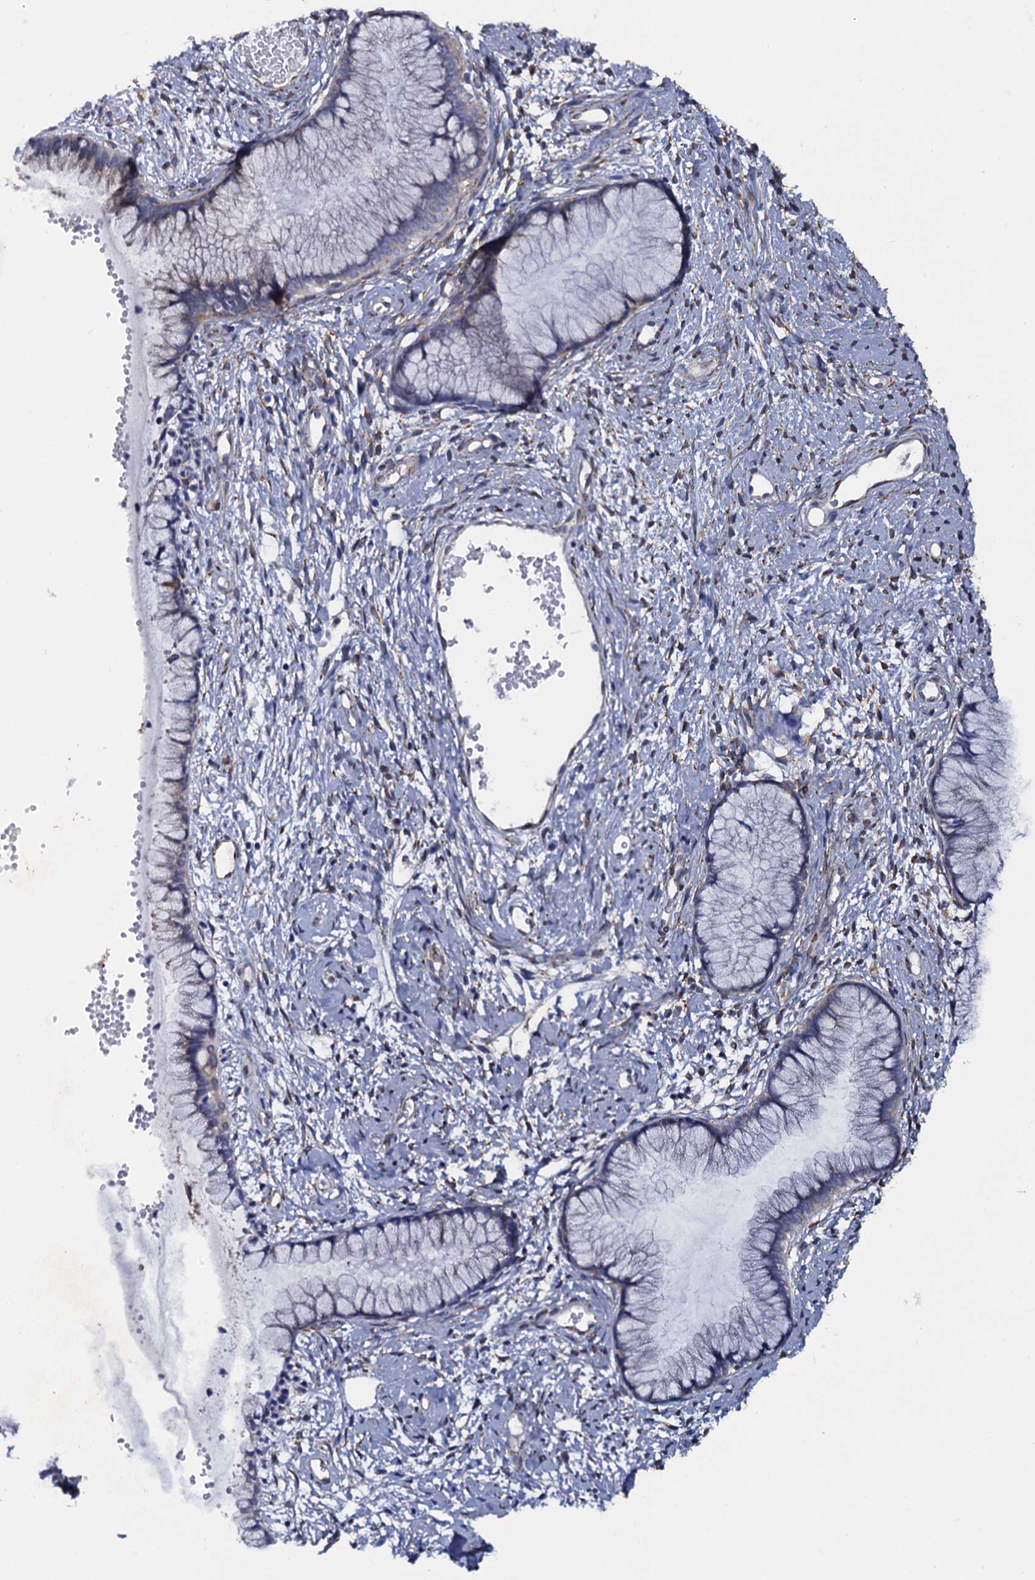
{"staining": {"intensity": "negative", "quantity": "none", "location": "none"}, "tissue": "cervix", "cell_type": "Glandular cells", "image_type": "normal", "snomed": [{"axis": "morphology", "description": "Normal tissue, NOS"}, {"axis": "topography", "description": "Cervix"}], "caption": "This is an immunohistochemistry image of normal human cervix. There is no staining in glandular cells.", "gene": "POGLUT3", "patient": {"sex": "female", "age": 42}}